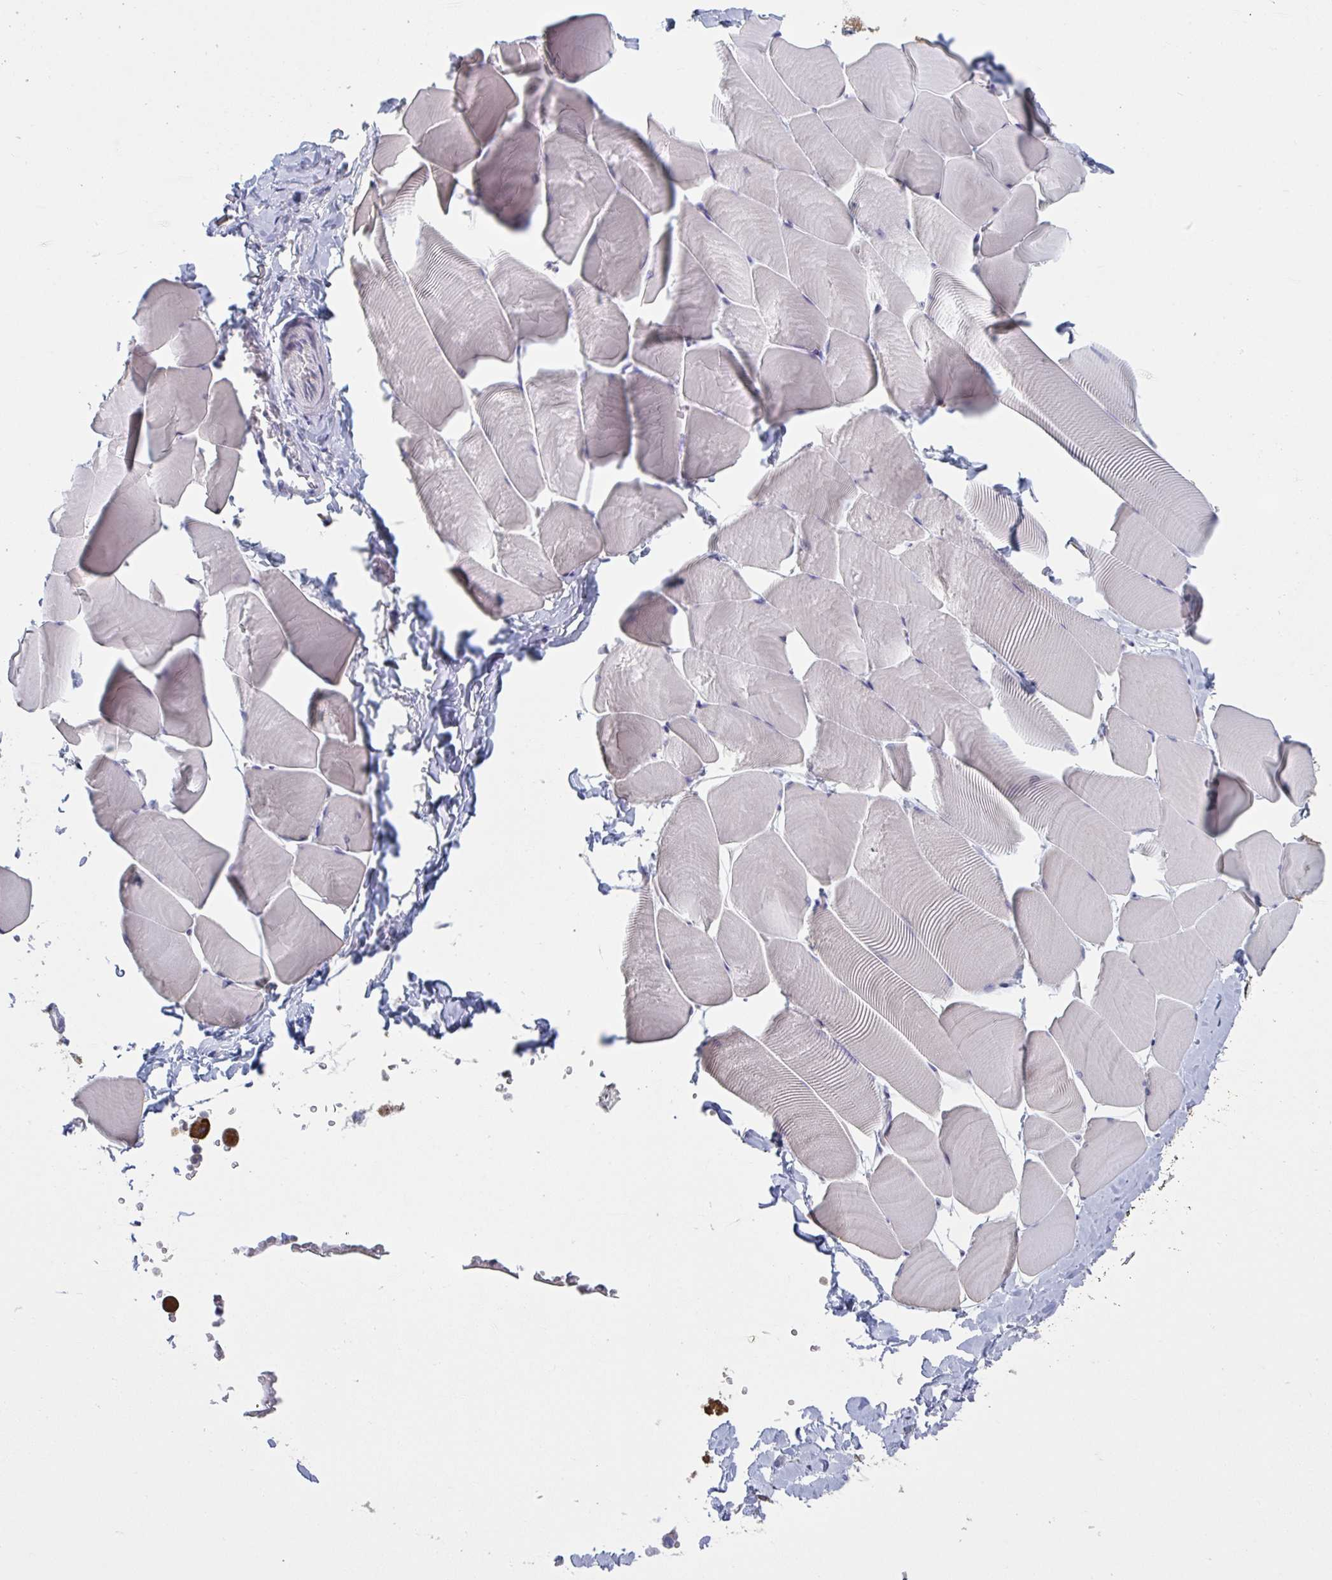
{"staining": {"intensity": "negative", "quantity": "none", "location": "none"}, "tissue": "skeletal muscle", "cell_type": "Myocytes", "image_type": "normal", "snomed": [{"axis": "morphology", "description": "Normal tissue, NOS"}, {"axis": "topography", "description": "Skeletal muscle"}], "caption": "This is an immunohistochemistry (IHC) image of unremarkable human skeletal muscle. There is no staining in myocytes.", "gene": "NIPSNAP1", "patient": {"sex": "male", "age": 25}}